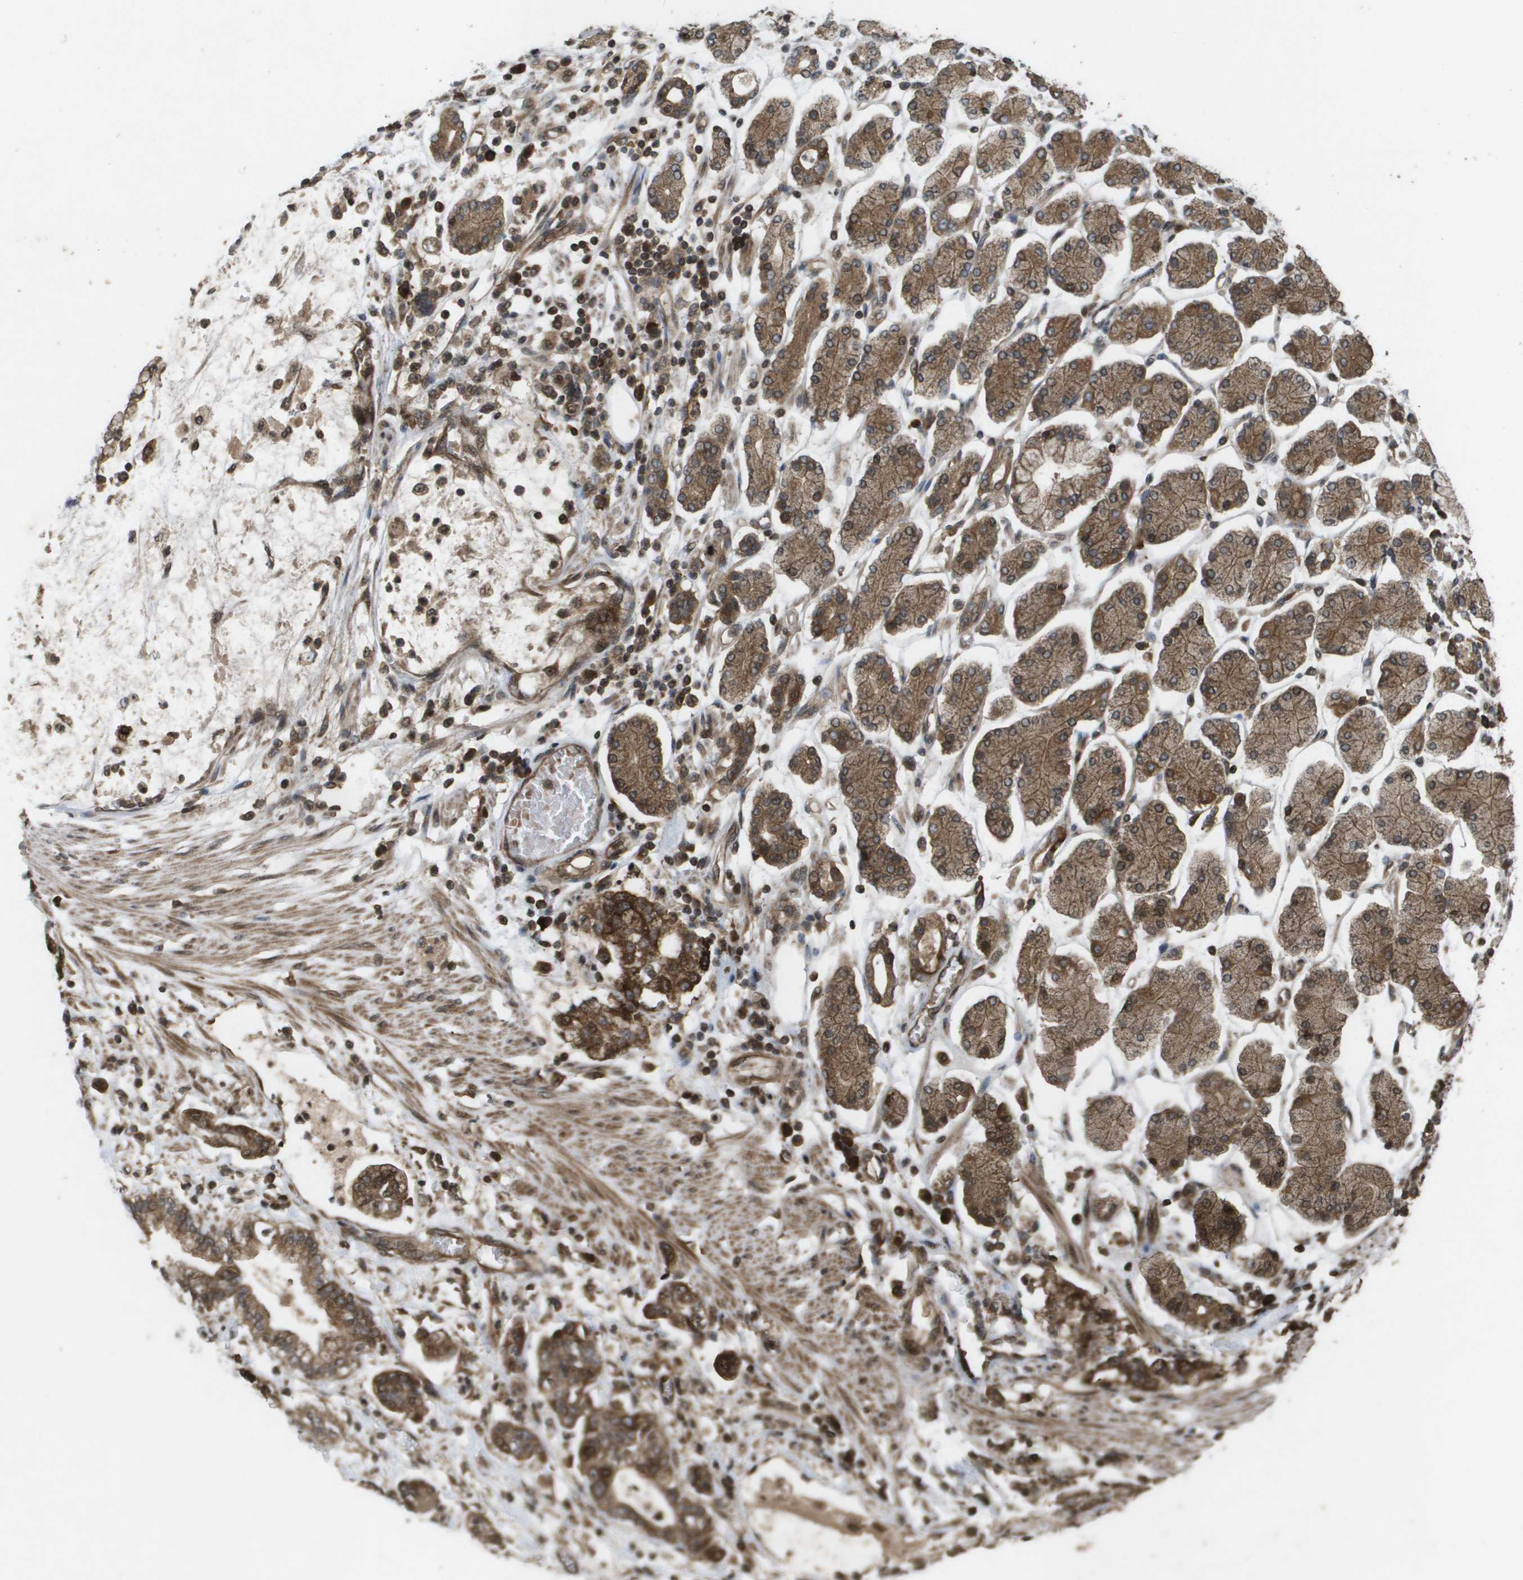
{"staining": {"intensity": "moderate", "quantity": ">75%", "location": "cytoplasmic/membranous"}, "tissue": "stomach cancer", "cell_type": "Tumor cells", "image_type": "cancer", "snomed": [{"axis": "morphology", "description": "Adenocarcinoma, NOS"}, {"axis": "topography", "description": "Stomach"}], "caption": "Stomach adenocarcinoma stained with DAB (3,3'-diaminobenzidine) immunohistochemistry (IHC) displays medium levels of moderate cytoplasmic/membranous positivity in about >75% of tumor cells. (DAB IHC, brown staining for protein, blue staining for nuclei).", "gene": "KIF11", "patient": {"sex": "male", "age": 76}}